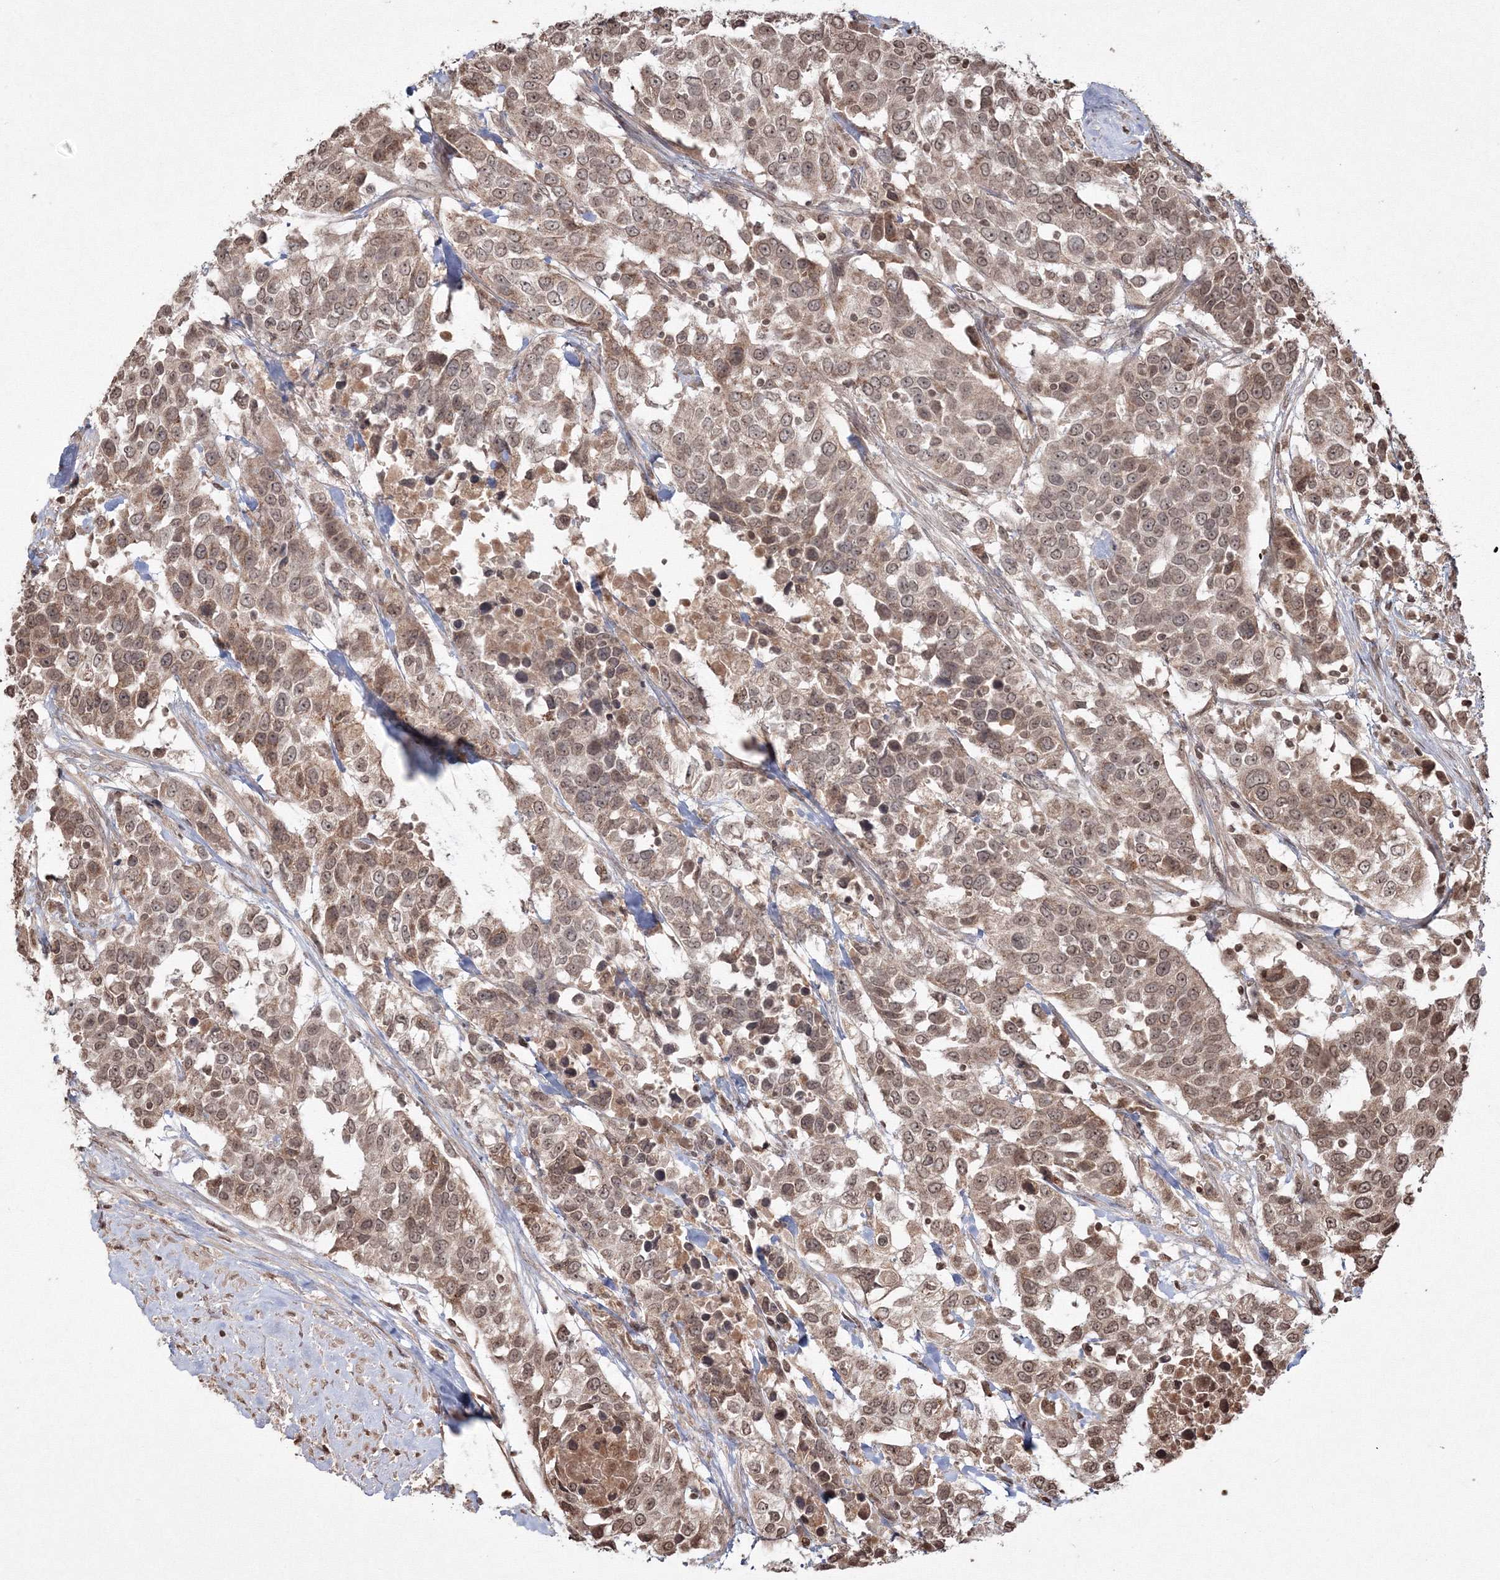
{"staining": {"intensity": "moderate", "quantity": ">75%", "location": "cytoplasmic/membranous,nuclear"}, "tissue": "urothelial cancer", "cell_type": "Tumor cells", "image_type": "cancer", "snomed": [{"axis": "morphology", "description": "Urothelial carcinoma, High grade"}, {"axis": "topography", "description": "Urinary bladder"}], "caption": "Urothelial cancer stained with immunohistochemistry exhibits moderate cytoplasmic/membranous and nuclear staining in about >75% of tumor cells. Using DAB (brown) and hematoxylin (blue) stains, captured at high magnification using brightfield microscopy.", "gene": "PEX13", "patient": {"sex": "female", "age": 80}}